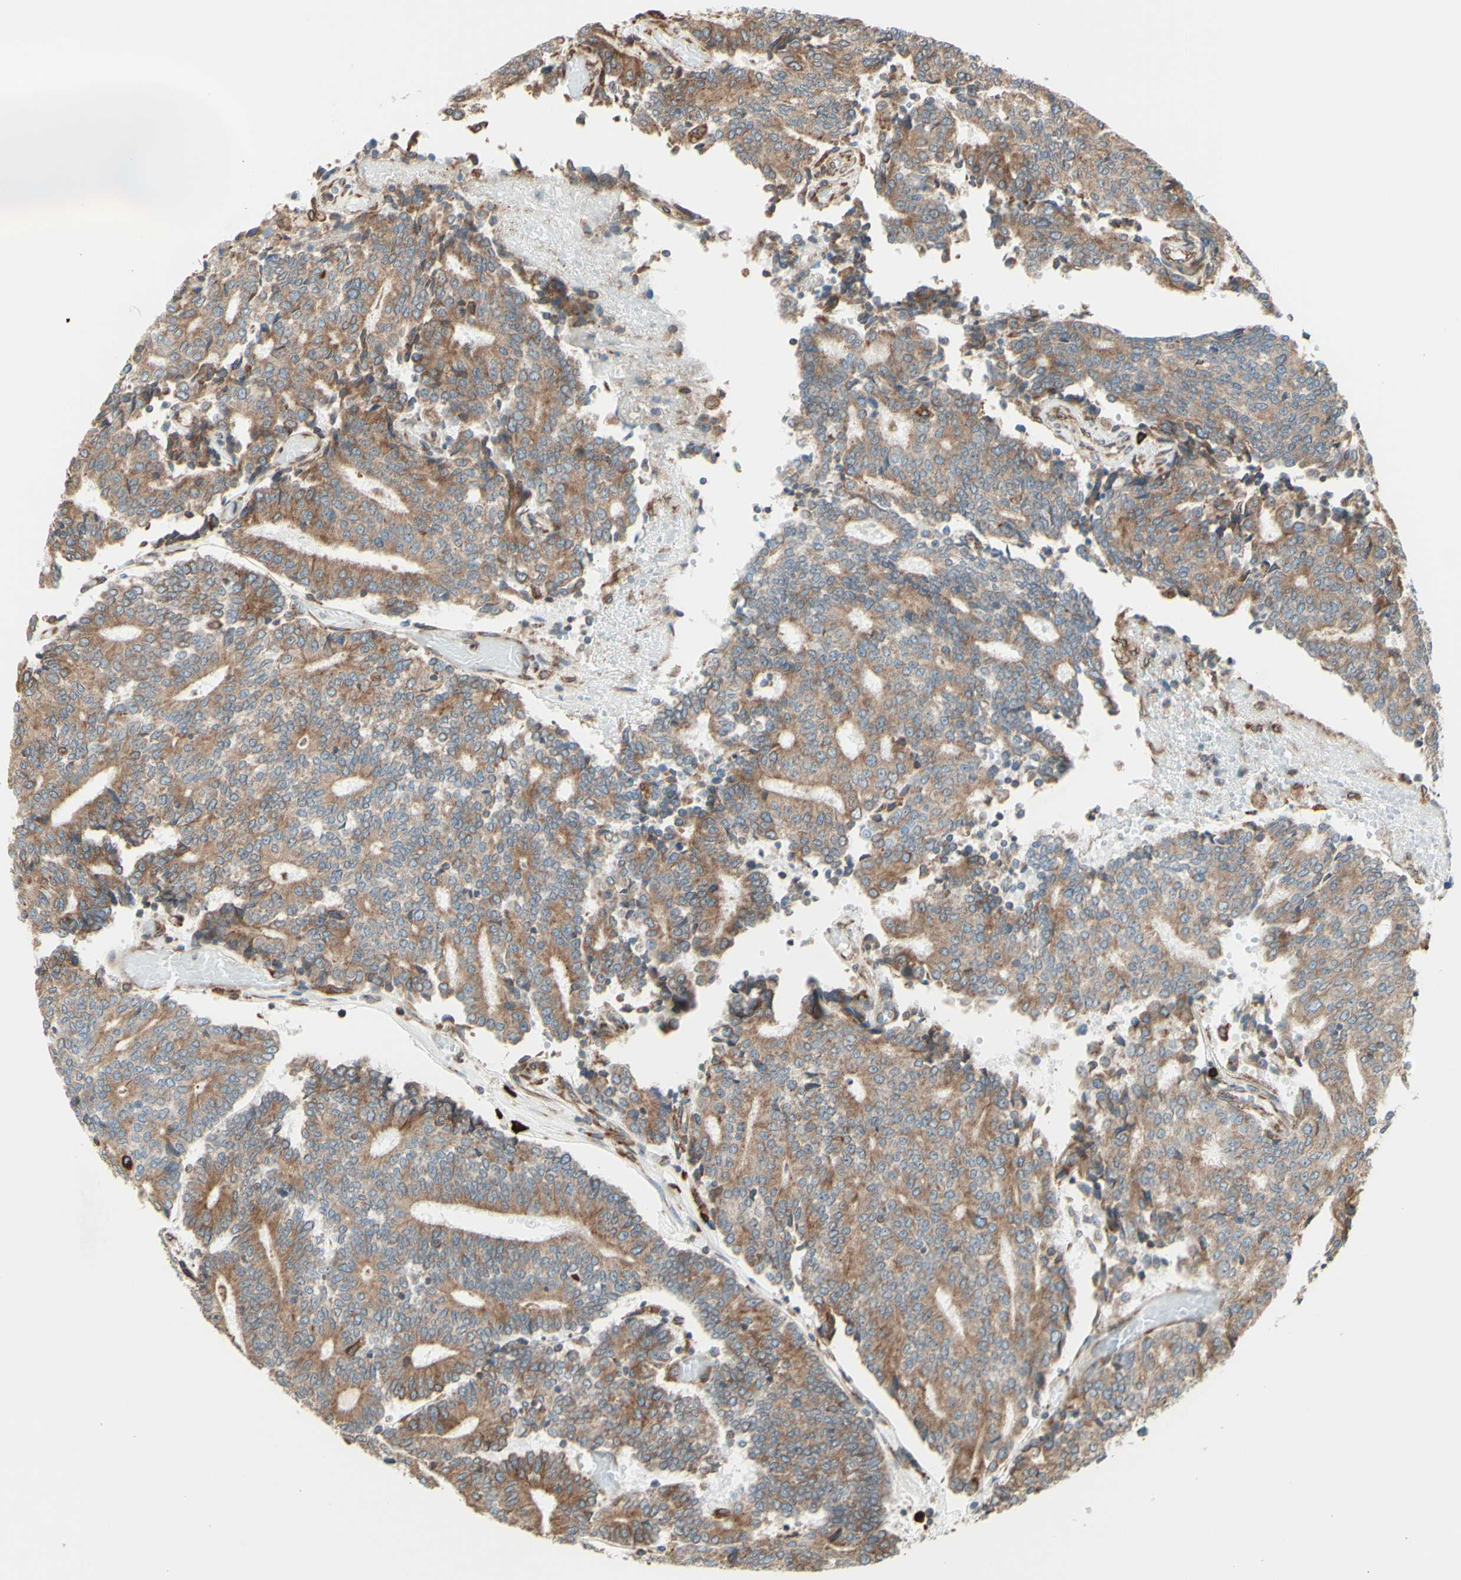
{"staining": {"intensity": "moderate", "quantity": ">75%", "location": "cytoplasmic/membranous"}, "tissue": "prostate cancer", "cell_type": "Tumor cells", "image_type": "cancer", "snomed": [{"axis": "morphology", "description": "Normal tissue, NOS"}, {"axis": "morphology", "description": "Adenocarcinoma, High grade"}, {"axis": "topography", "description": "Prostate"}, {"axis": "topography", "description": "Seminal veicle"}], "caption": "This image displays immunohistochemistry (IHC) staining of human prostate cancer, with medium moderate cytoplasmic/membranous positivity in about >75% of tumor cells.", "gene": "DNAJB11", "patient": {"sex": "male", "age": 55}}